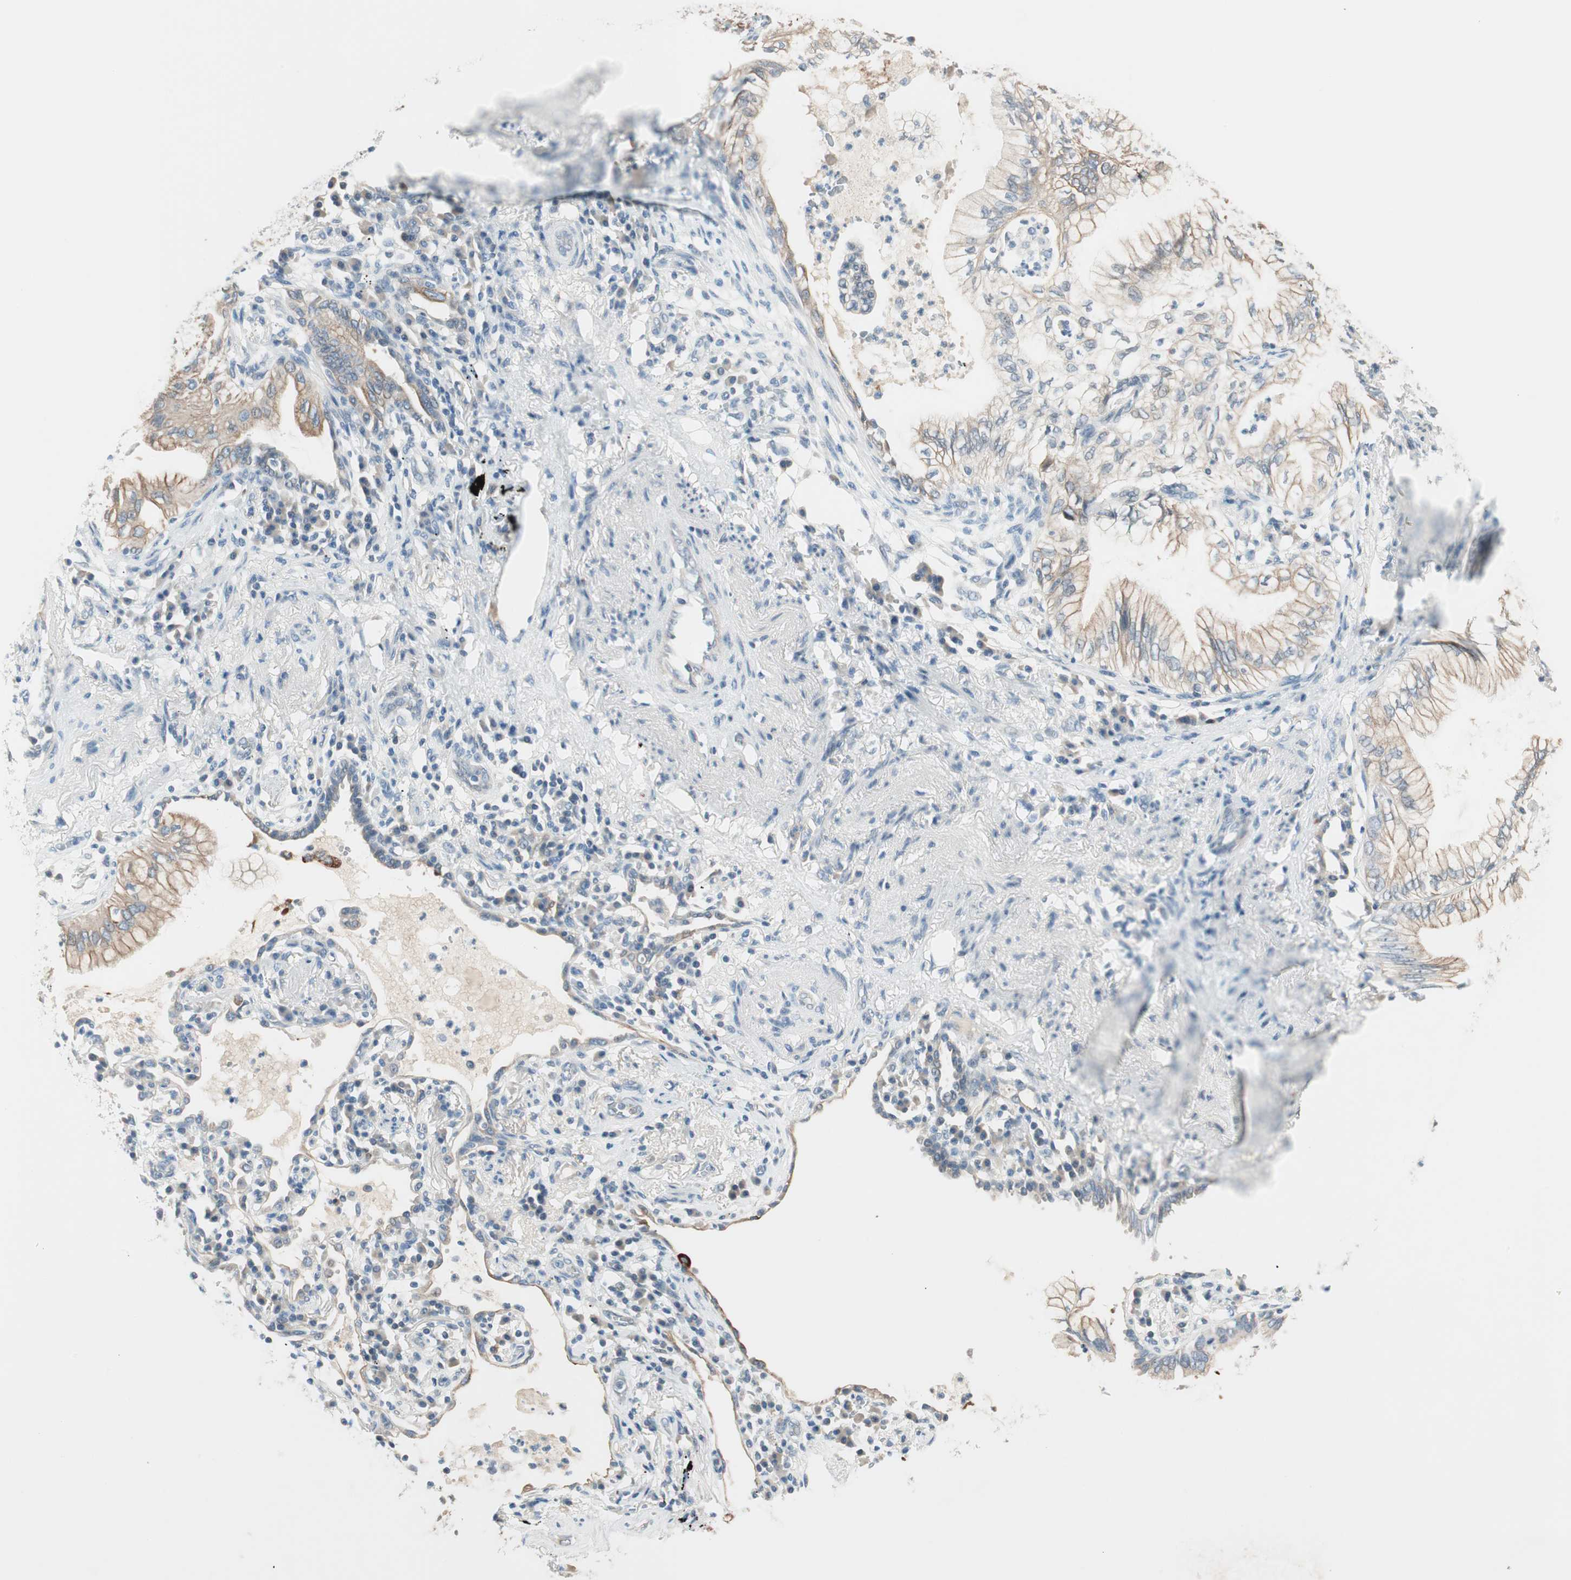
{"staining": {"intensity": "moderate", "quantity": ">75%", "location": "cytoplasmic/membranous"}, "tissue": "lung cancer", "cell_type": "Tumor cells", "image_type": "cancer", "snomed": [{"axis": "morphology", "description": "Adenocarcinoma, NOS"}, {"axis": "topography", "description": "Lung"}], "caption": "Protein expression analysis of adenocarcinoma (lung) demonstrates moderate cytoplasmic/membranous expression in about >75% of tumor cells. (Brightfield microscopy of DAB IHC at high magnification).", "gene": "GNAO1", "patient": {"sex": "female", "age": 70}}